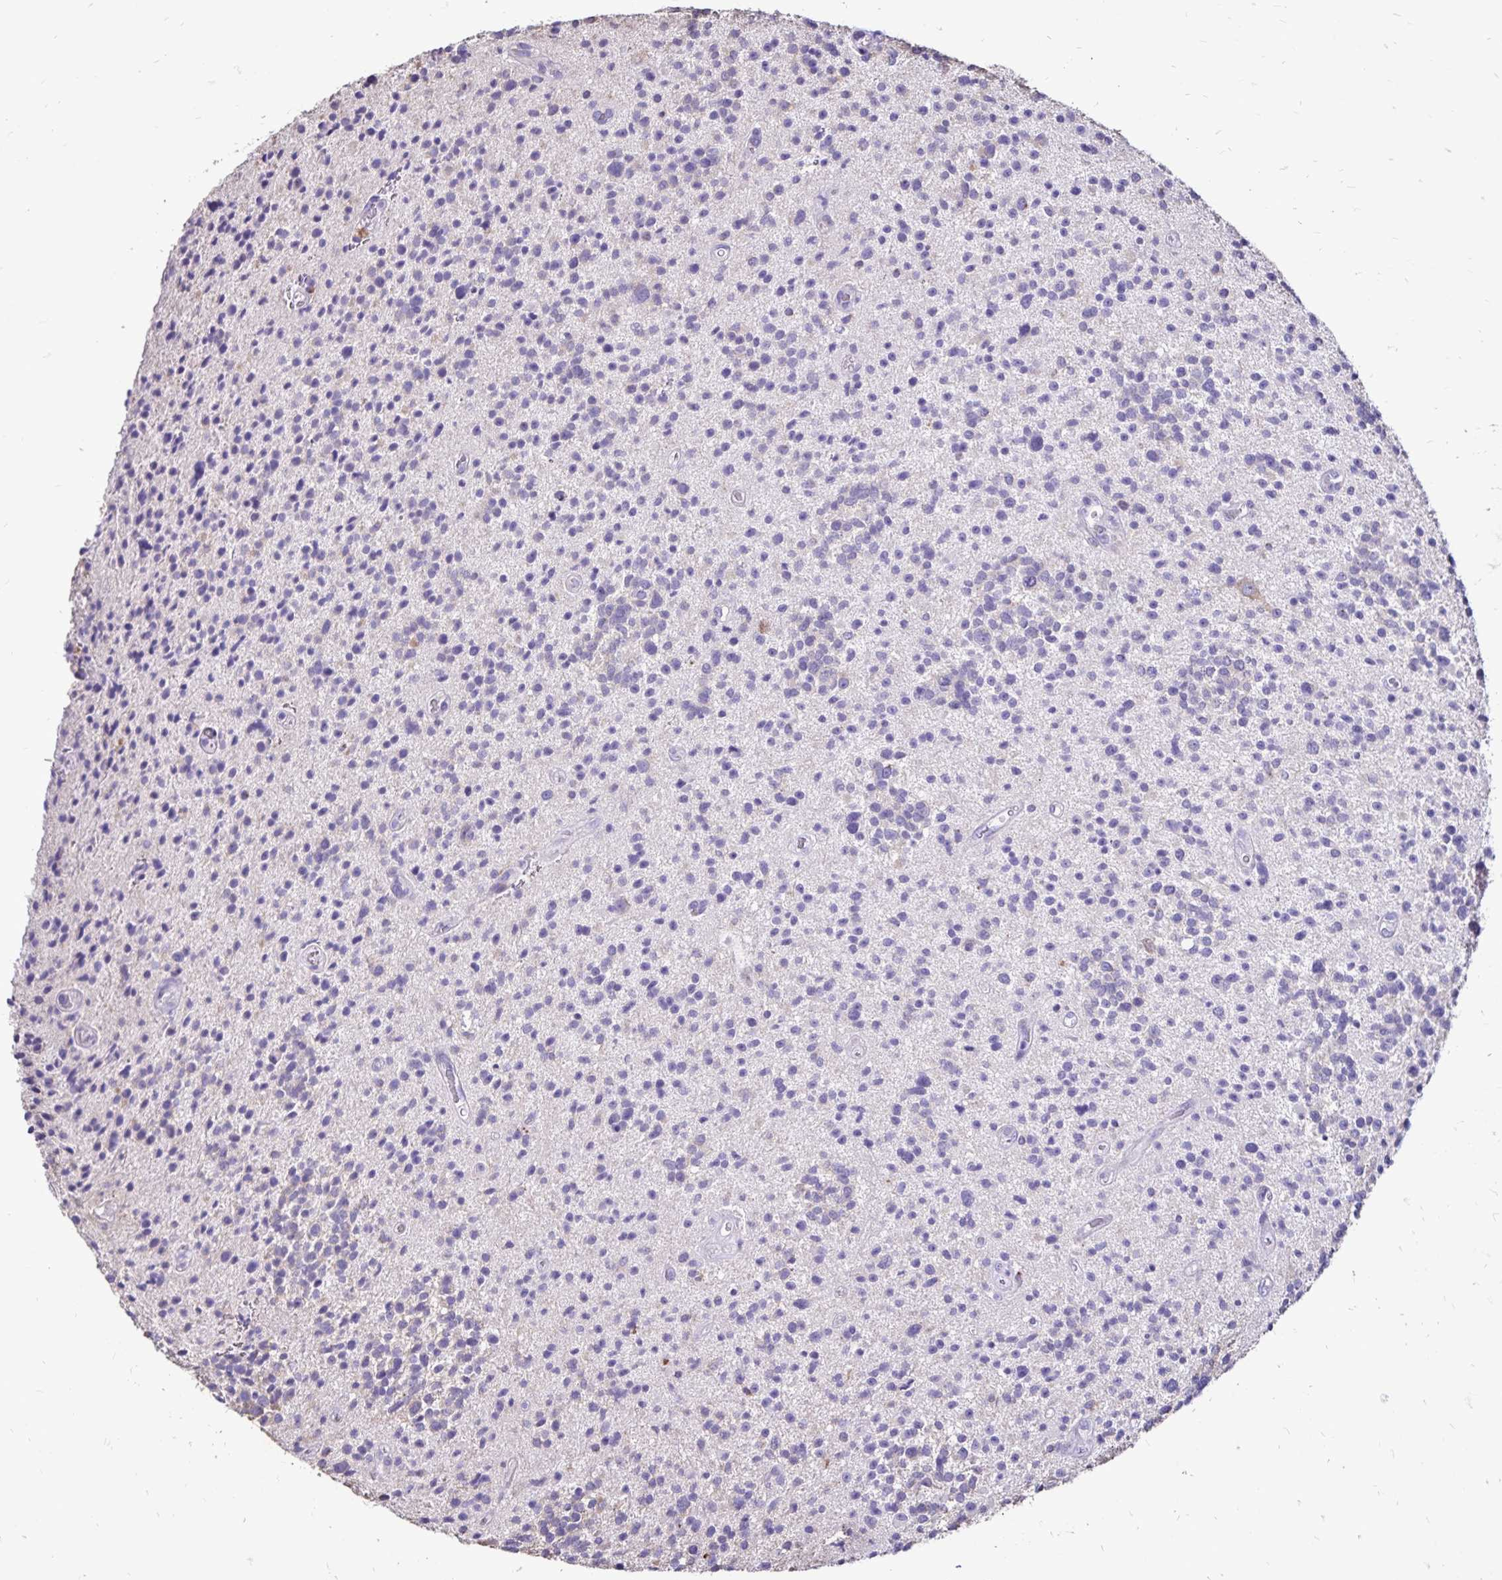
{"staining": {"intensity": "negative", "quantity": "none", "location": "none"}, "tissue": "glioma", "cell_type": "Tumor cells", "image_type": "cancer", "snomed": [{"axis": "morphology", "description": "Glioma, malignant, High grade"}, {"axis": "topography", "description": "Brain"}], "caption": "IHC of human malignant high-grade glioma exhibits no positivity in tumor cells.", "gene": "EVPL", "patient": {"sex": "male", "age": 29}}